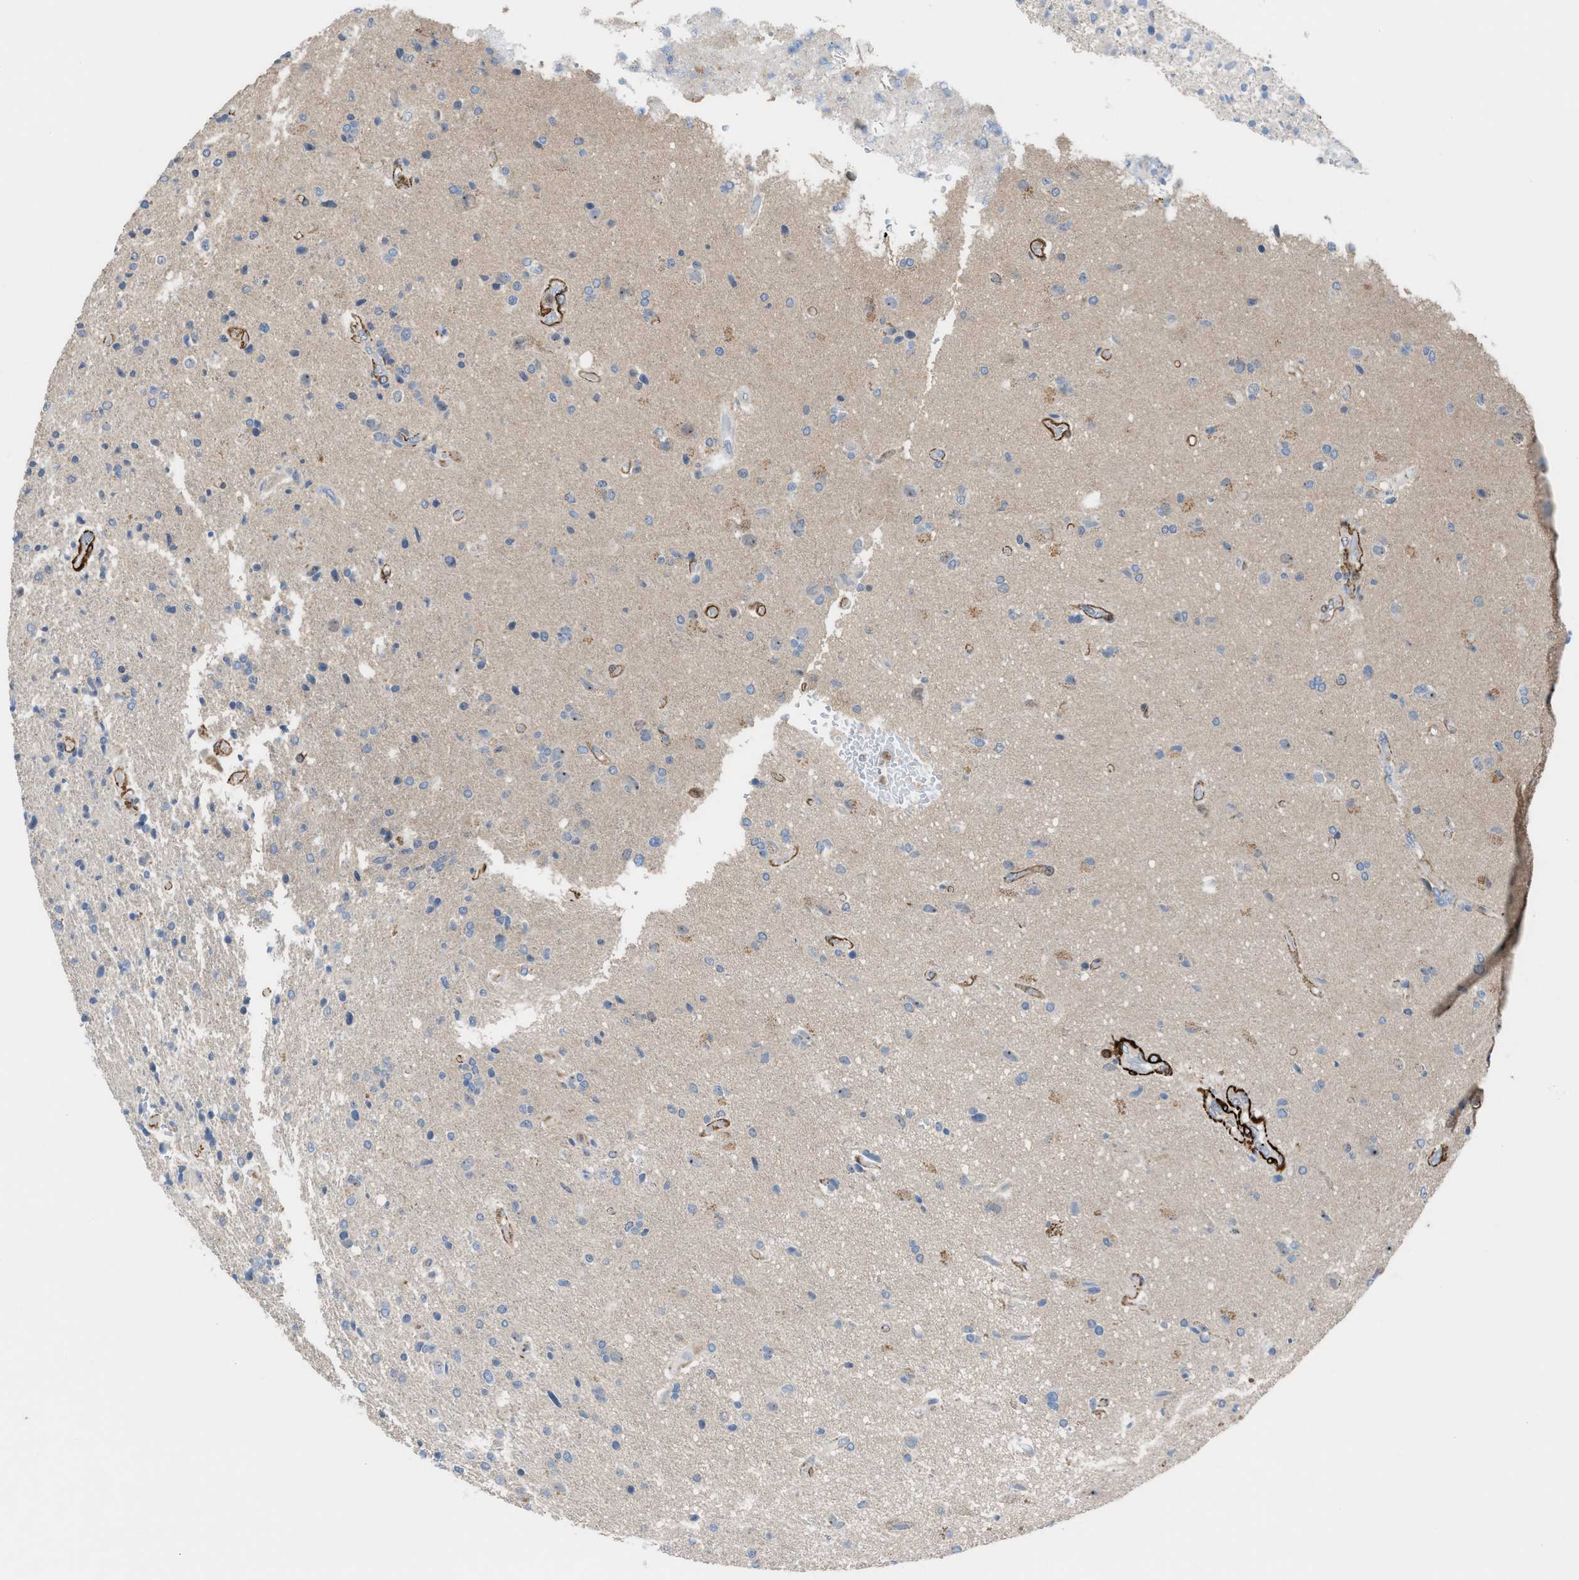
{"staining": {"intensity": "negative", "quantity": "none", "location": "none"}, "tissue": "glioma", "cell_type": "Tumor cells", "image_type": "cancer", "snomed": [{"axis": "morphology", "description": "Glioma, malignant, High grade"}, {"axis": "topography", "description": "Brain"}], "caption": "Micrograph shows no significant protein staining in tumor cells of malignant glioma (high-grade). (DAB (3,3'-diaminobenzidine) immunohistochemistry visualized using brightfield microscopy, high magnification).", "gene": "NQO2", "patient": {"sex": "male", "age": 72}}